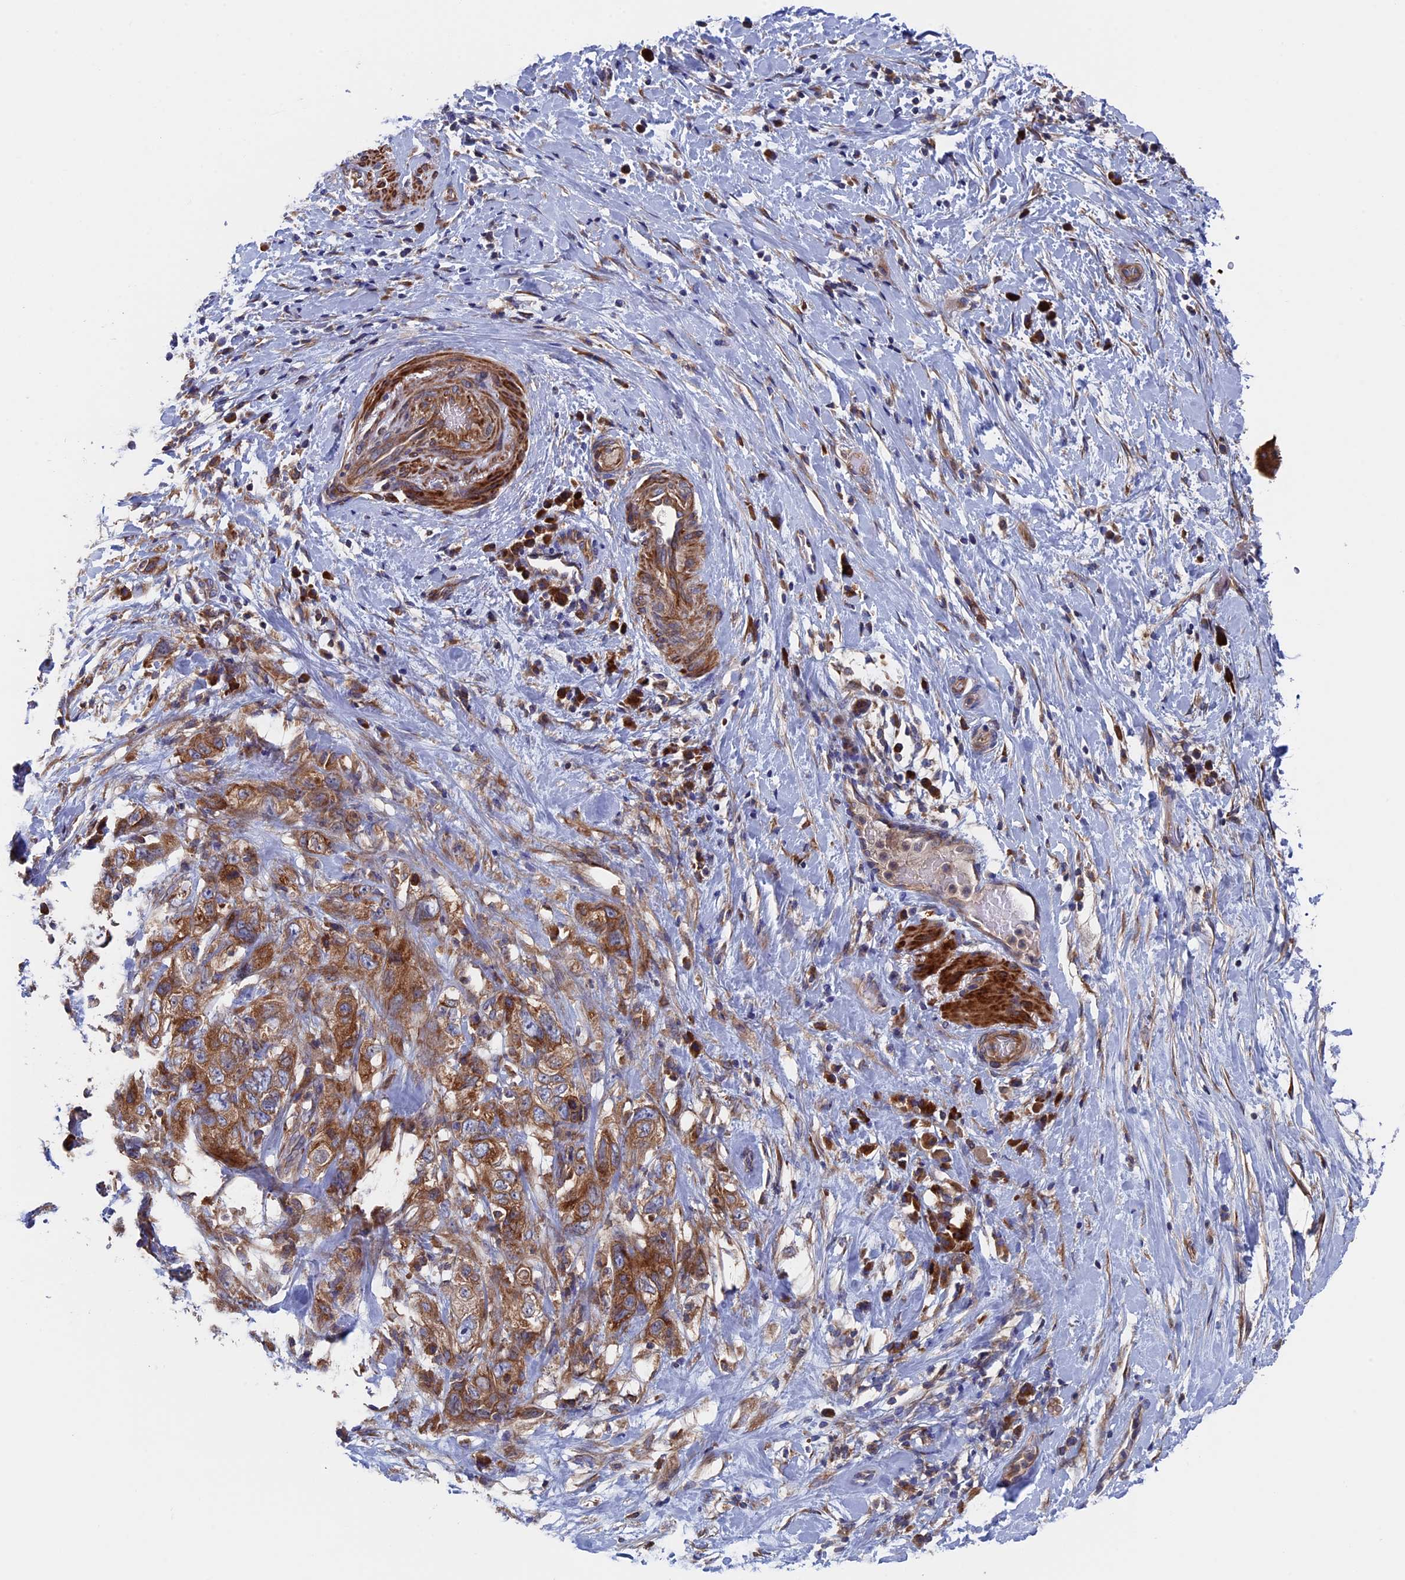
{"staining": {"intensity": "moderate", "quantity": ">75%", "location": "cytoplasmic/membranous"}, "tissue": "pancreatic cancer", "cell_type": "Tumor cells", "image_type": "cancer", "snomed": [{"axis": "morphology", "description": "Adenocarcinoma, NOS"}, {"axis": "topography", "description": "Pancreas"}], "caption": "Immunohistochemistry micrograph of human adenocarcinoma (pancreatic) stained for a protein (brown), which displays medium levels of moderate cytoplasmic/membranous positivity in approximately >75% of tumor cells.", "gene": "DNAJC3", "patient": {"sex": "female", "age": 73}}